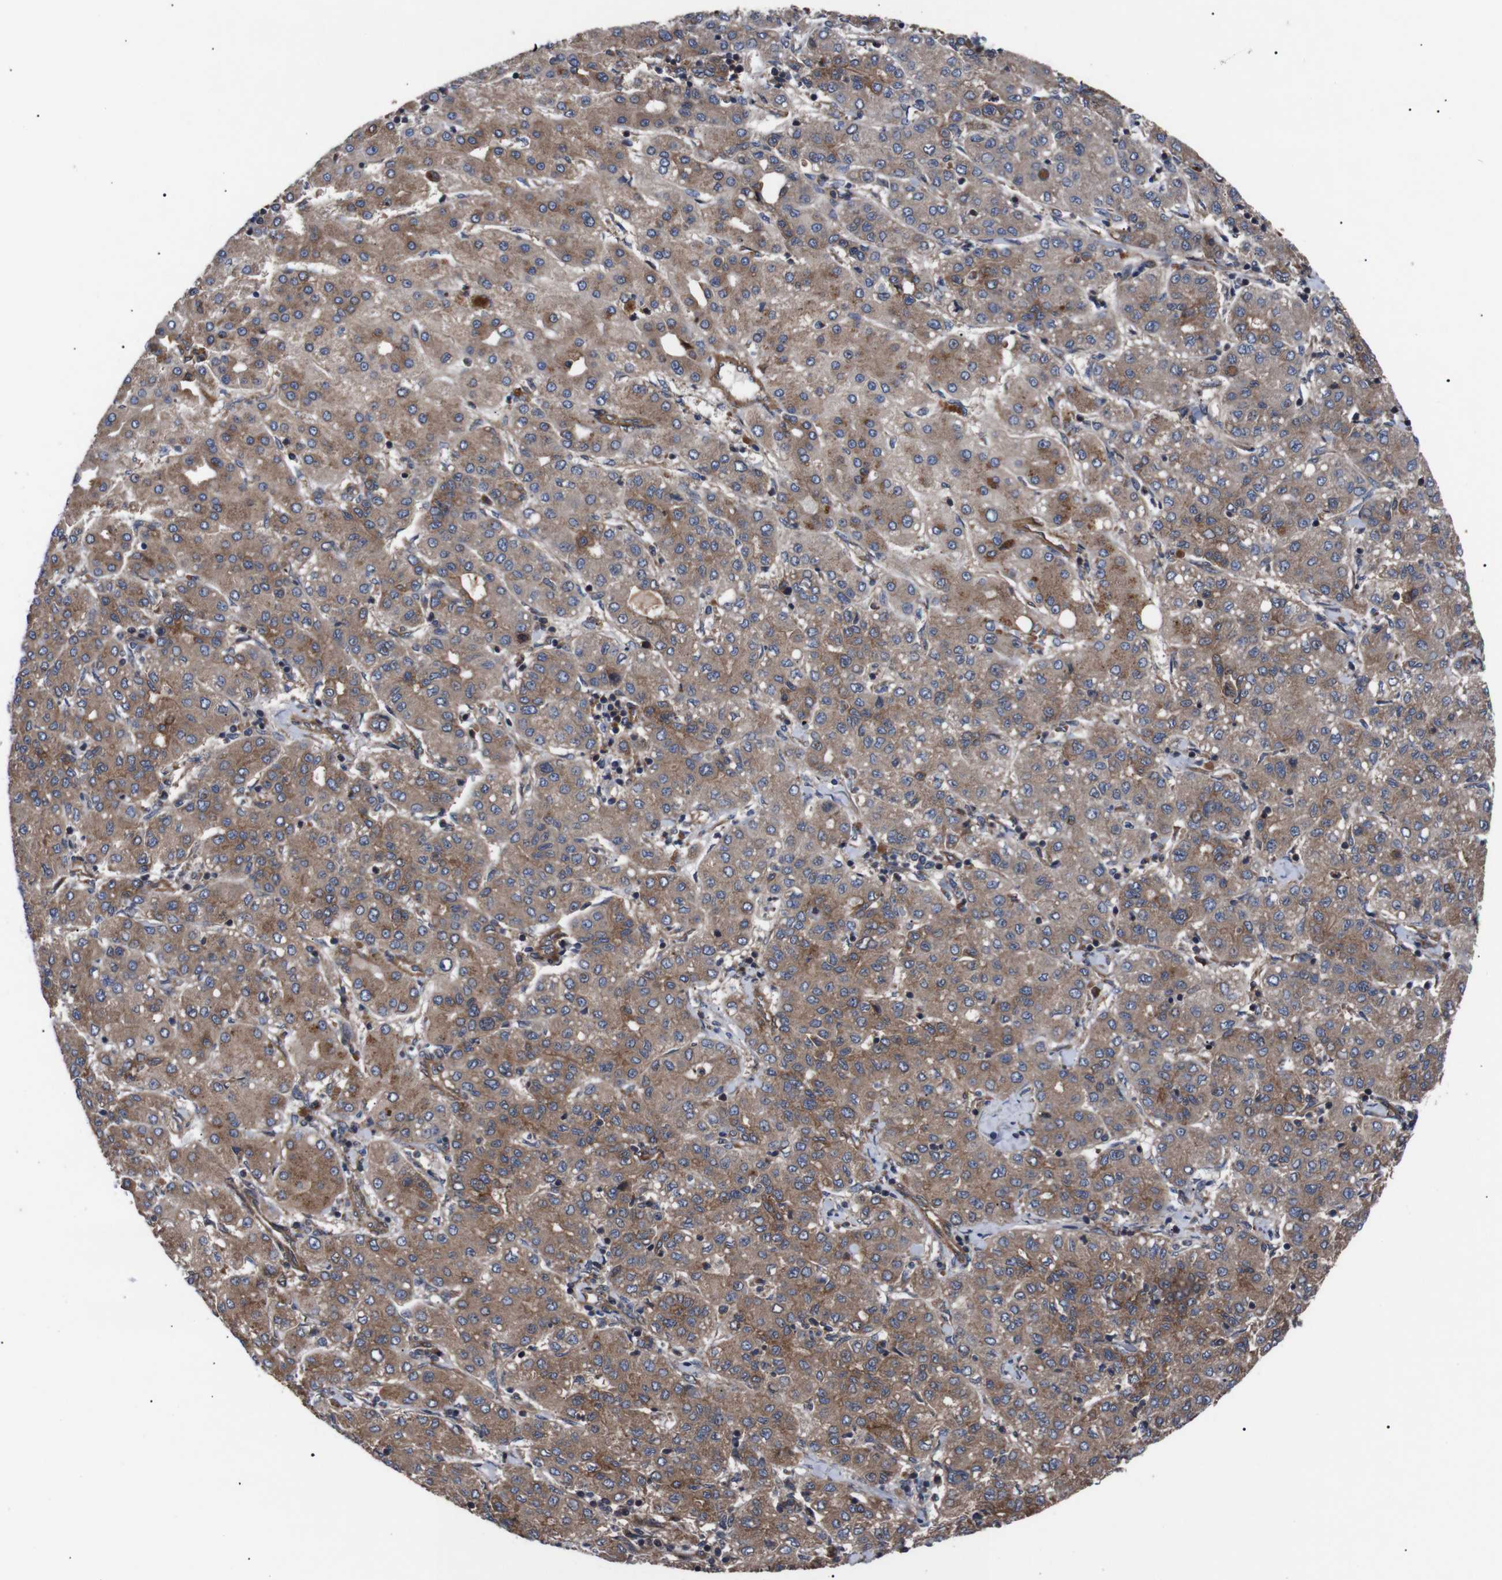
{"staining": {"intensity": "moderate", "quantity": "25%-75%", "location": "cytoplasmic/membranous"}, "tissue": "liver cancer", "cell_type": "Tumor cells", "image_type": "cancer", "snomed": [{"axis": "morphology", "description": "Carcinoma, Hepatocellular, NOS"}, {"axis": "topography", "description": "Liver"}], "caption": "This image displays liver hepatocellular carcinoma stained with immunohistochemistry (IHC) to label a protein in brown. The cytoplasmic/membranous of tumor cells show moderate positivity for the protein. Nuclei are counter-stained blue.", "gene": "PAWR", "patient": {"sex": "male", "age": 65}}